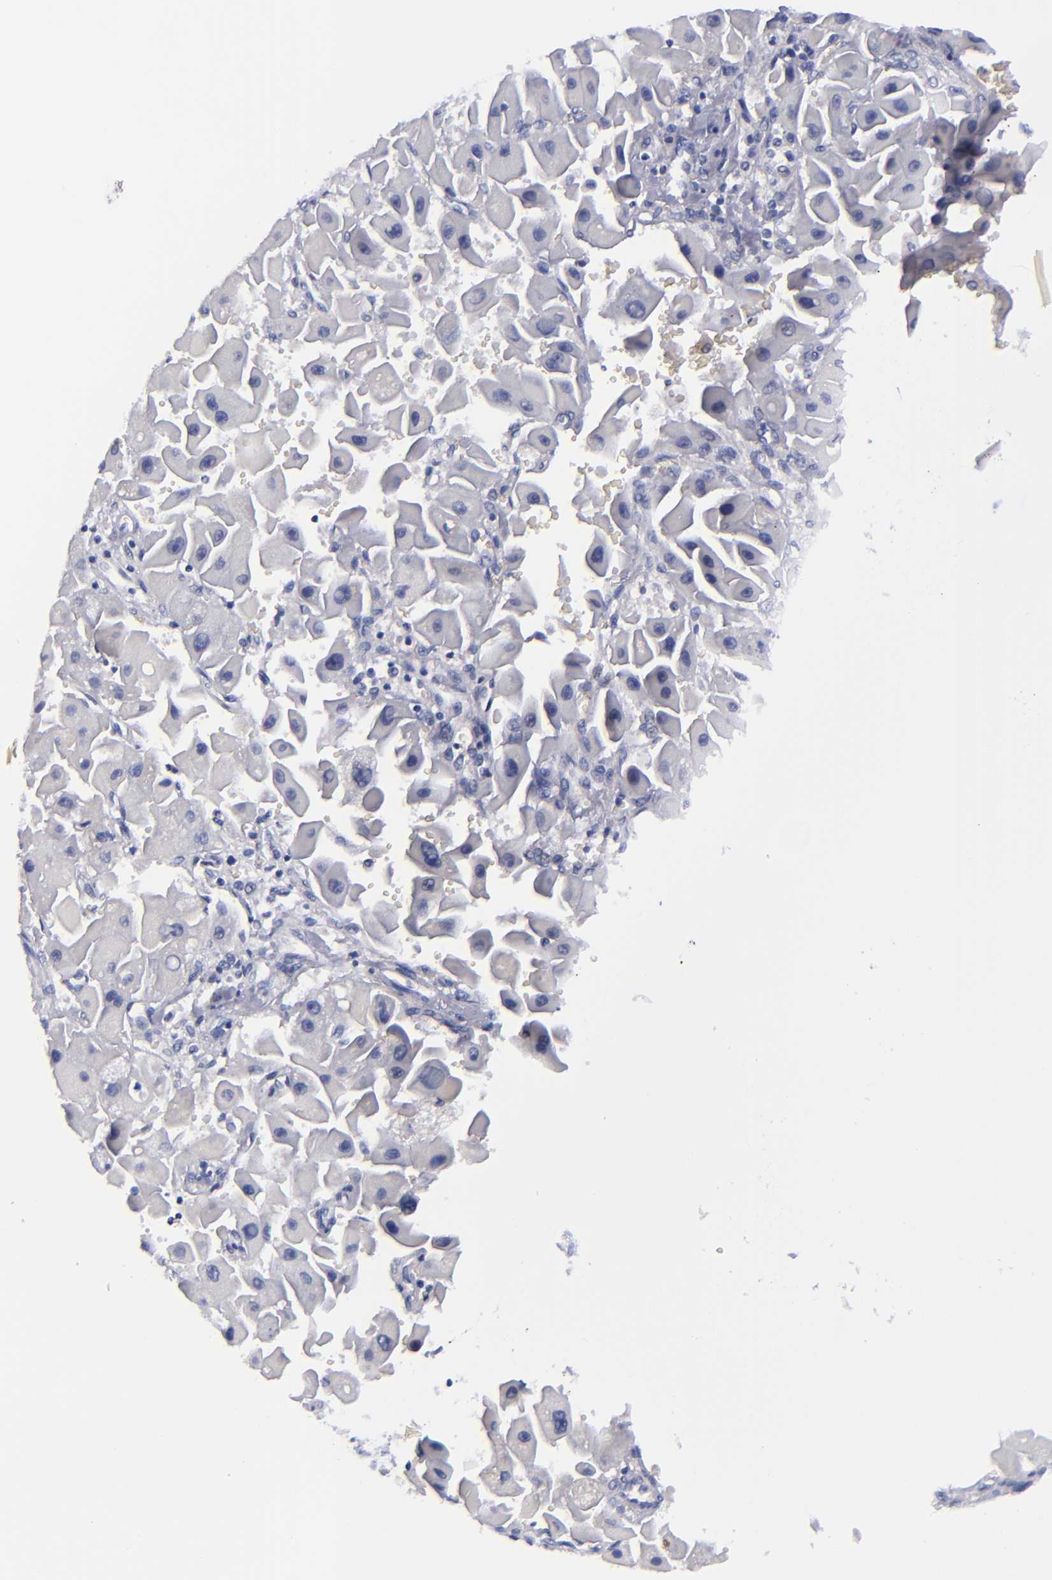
{"staining": {"intensity": "negative", "quantity": "none", "location": "none"}, "tissue": "liver cancer", "cell_type": "Tumor cells", "image_type": "cancer", "snomed": [{"axis": "morphology", "description": "Carcinoma, Hepatocellular, NOS"}, {"axis": "topography", "description": "Liver"}], "caption": "Immunohistochemical staining of human liver cancer (hepatocellular carcinoma) displays no significant staining in tumor cells.", "gene": "MCM7", "patient": {"sex": "male", "age": 24}}